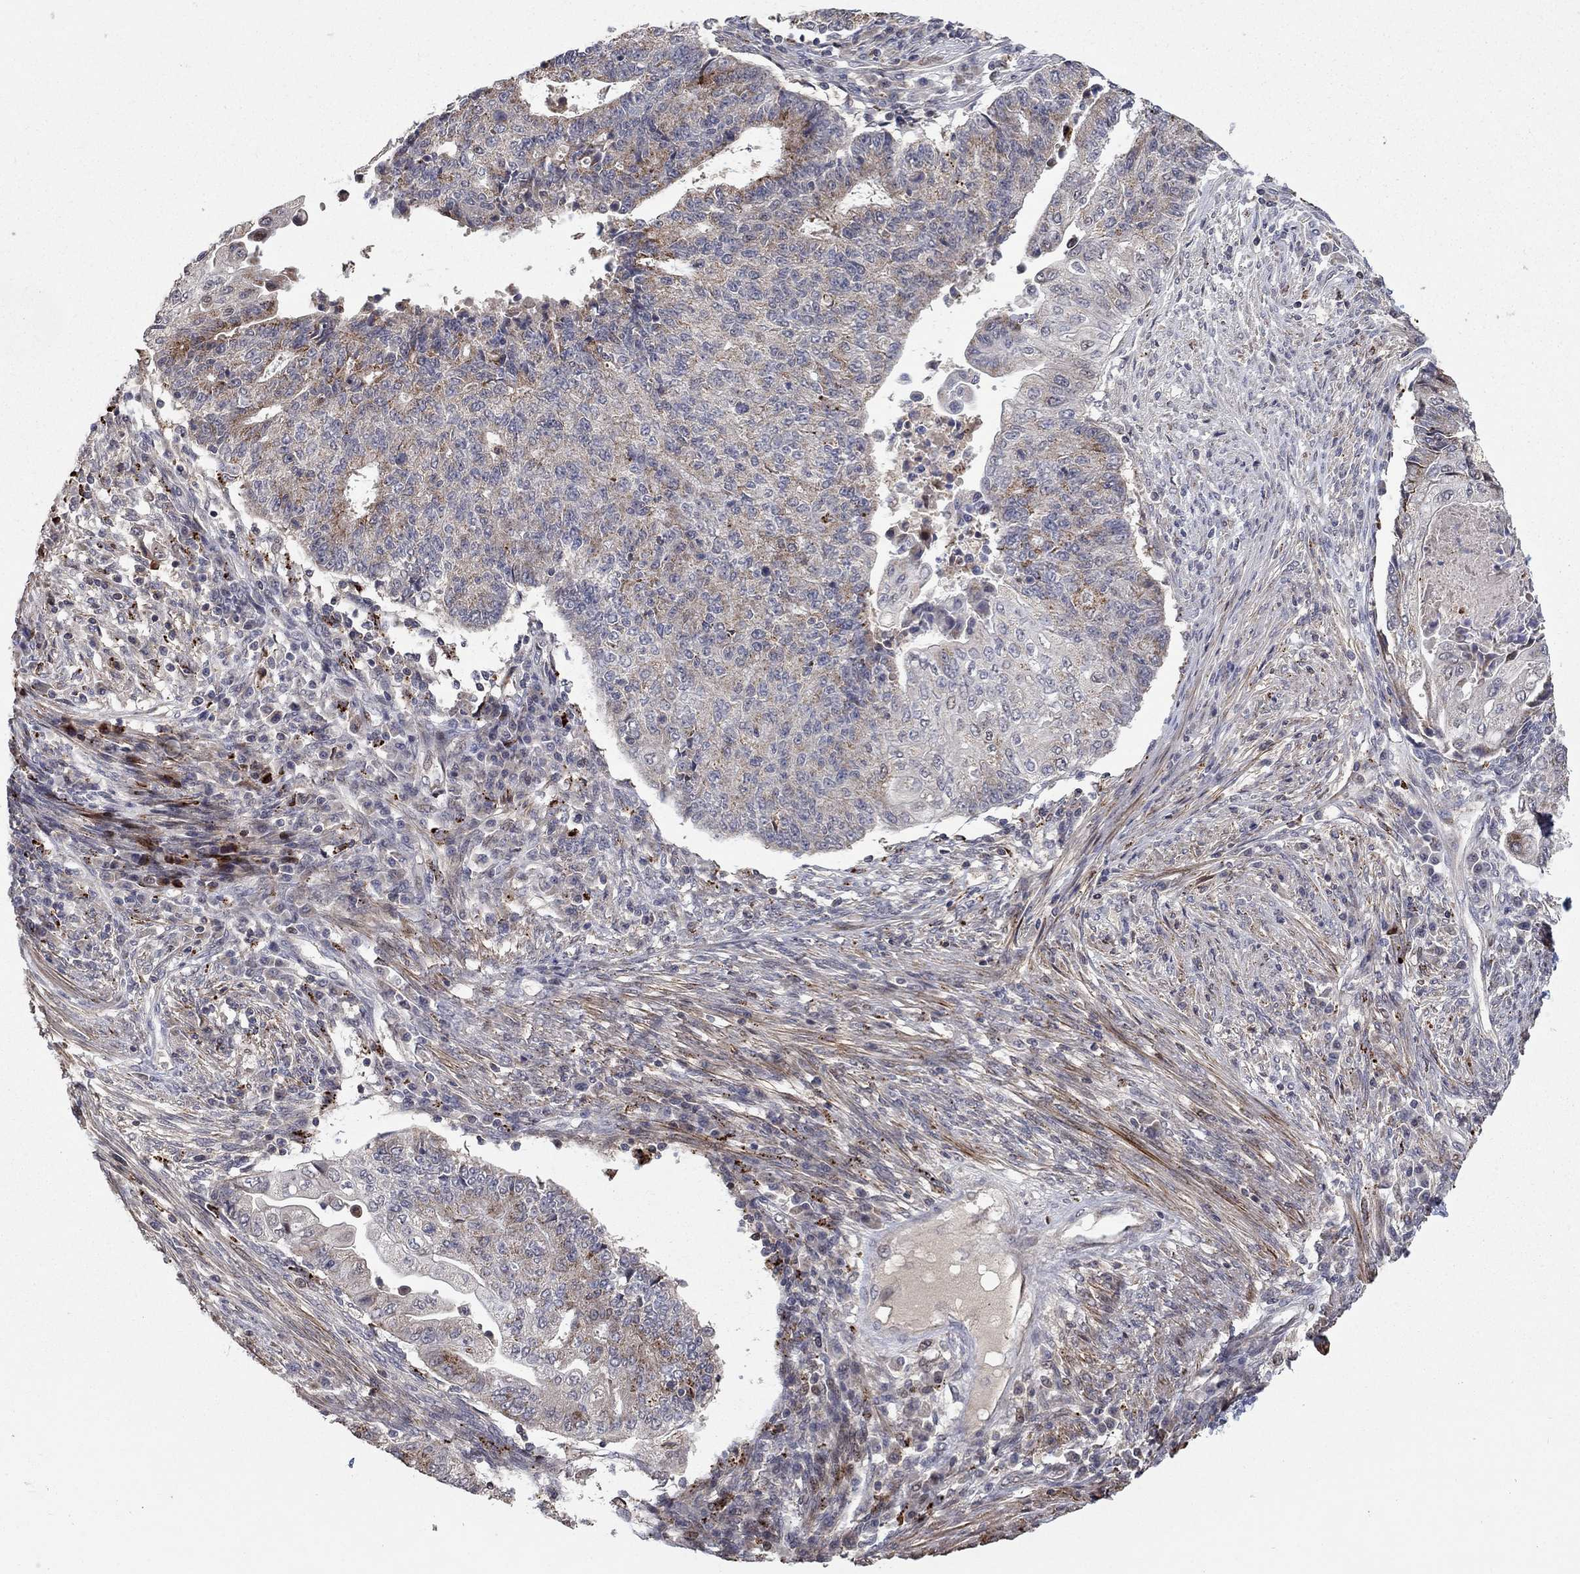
{"staining": {"intensity": "moderate", "quantity": "25%-75%", "location": "cytoplasmic/membranous"}, "tissue": "endometrial cancer", "cell_type": "Tumor cells", "image_type": "cancer", "snomed": [{"axis": "morphology", "description": "Adenocarcinoma, NOS"}, {"axis": "topography", "description": "Uterus"}, {"axis": "topography", "description": "Endometrium"}], "caption": "Moderate cytoplasmic/membranous expression is present in approximately 25%-75% of tumor cells in endometrial cancer (adenocarcinoma). (DAB IHC with brightfield microscopy, high magnification).", "gene": "LPCAT4", "patient": {"sex": "female", "age": 54}}